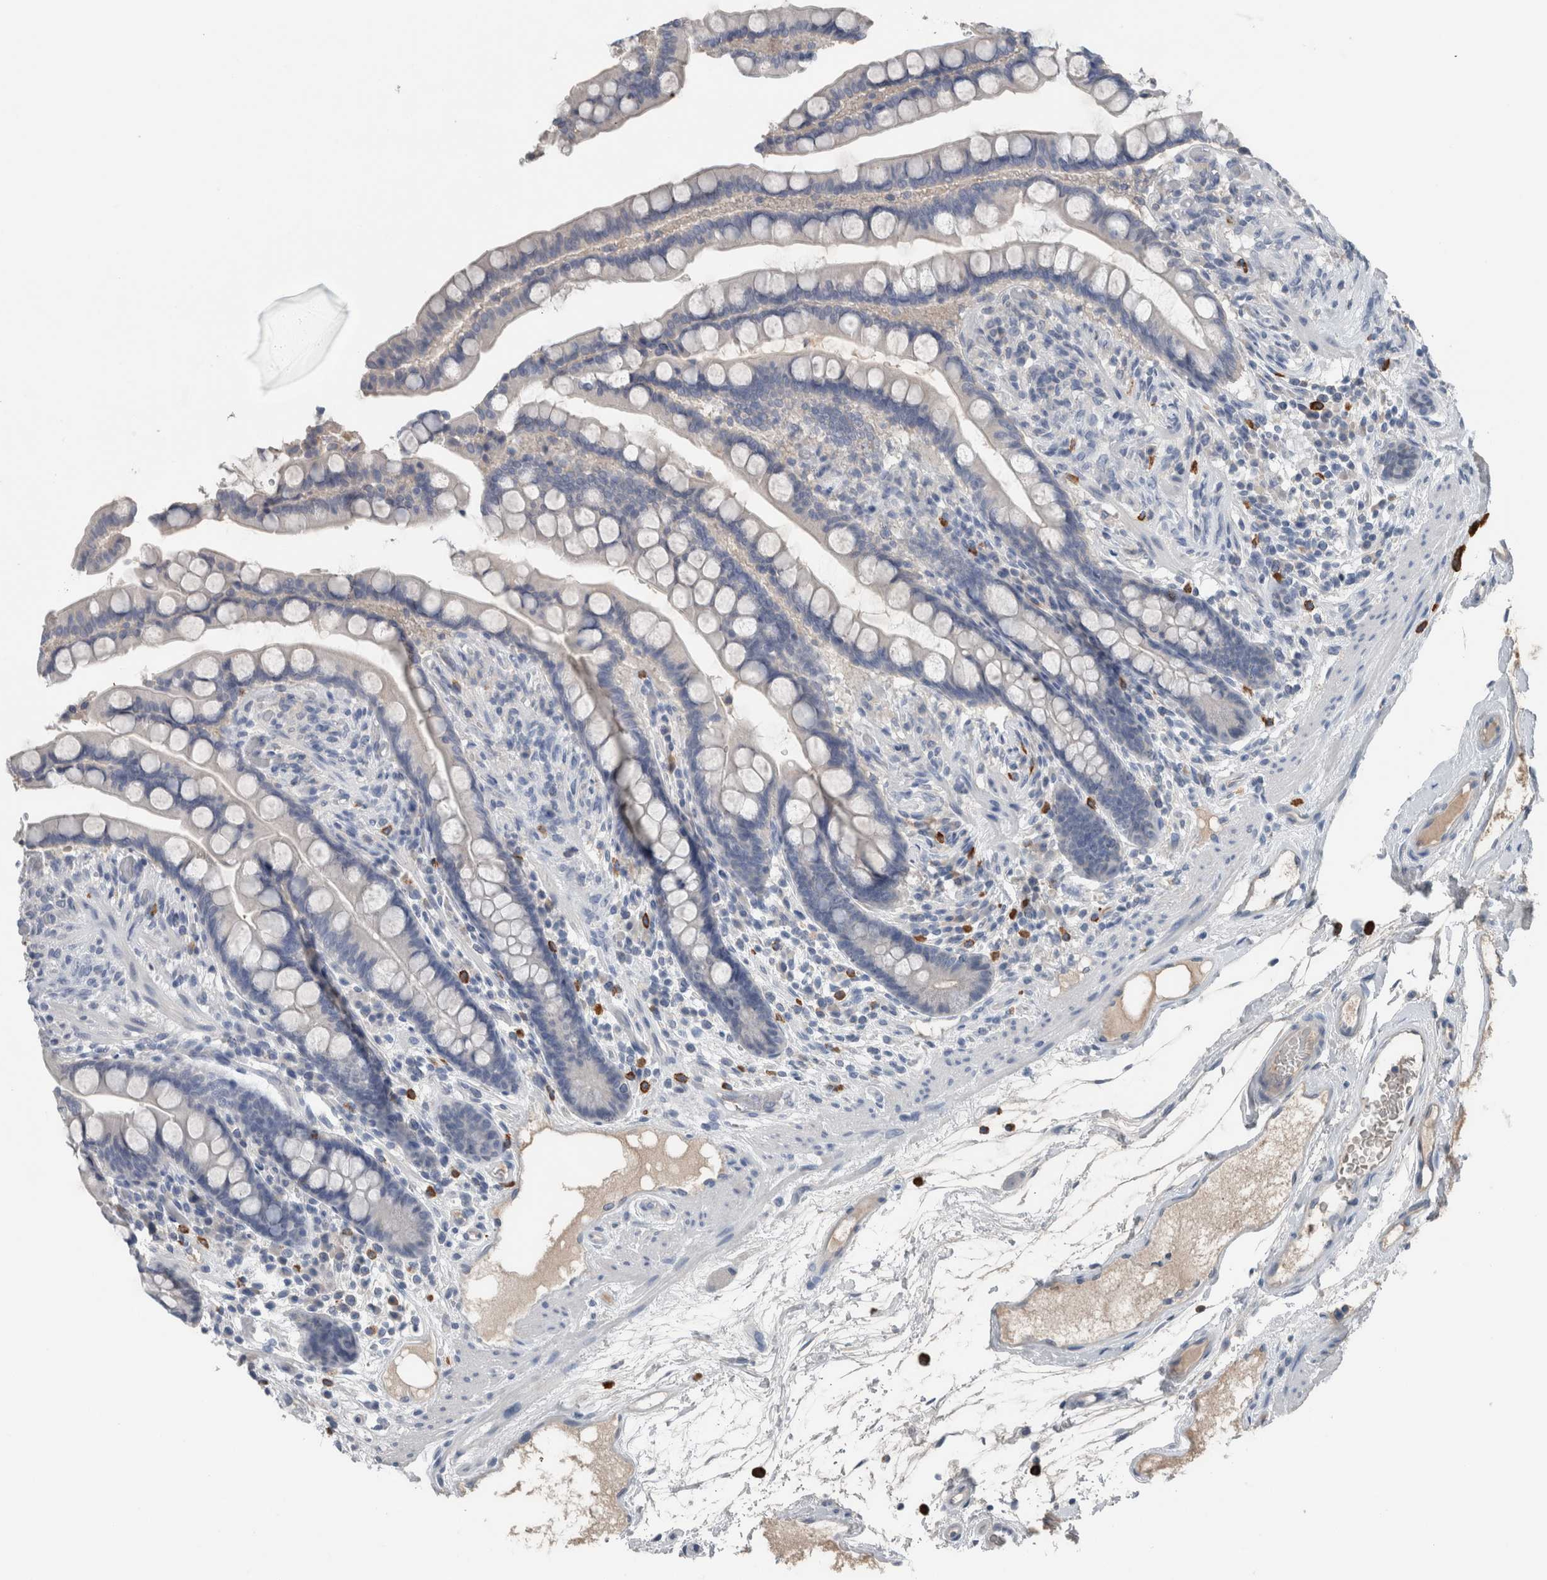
{"staining": {"intensity": "negative", "quantity": "none", "location": "none"}, "tissue": "colon", "cell_type": "Endothelial cells", "image_type": "normal", "snomed": [{"axis": "morphology", "description": "Normal tissue, NOS"}, {"axis": "topography", "description": "Colon"}], "caption": "A photomicrograph of colon stained for a protein reveals no brown staining in endothelial cells.", "gene": "CRNN", "patient": {"sex": "male", "age": 73}}